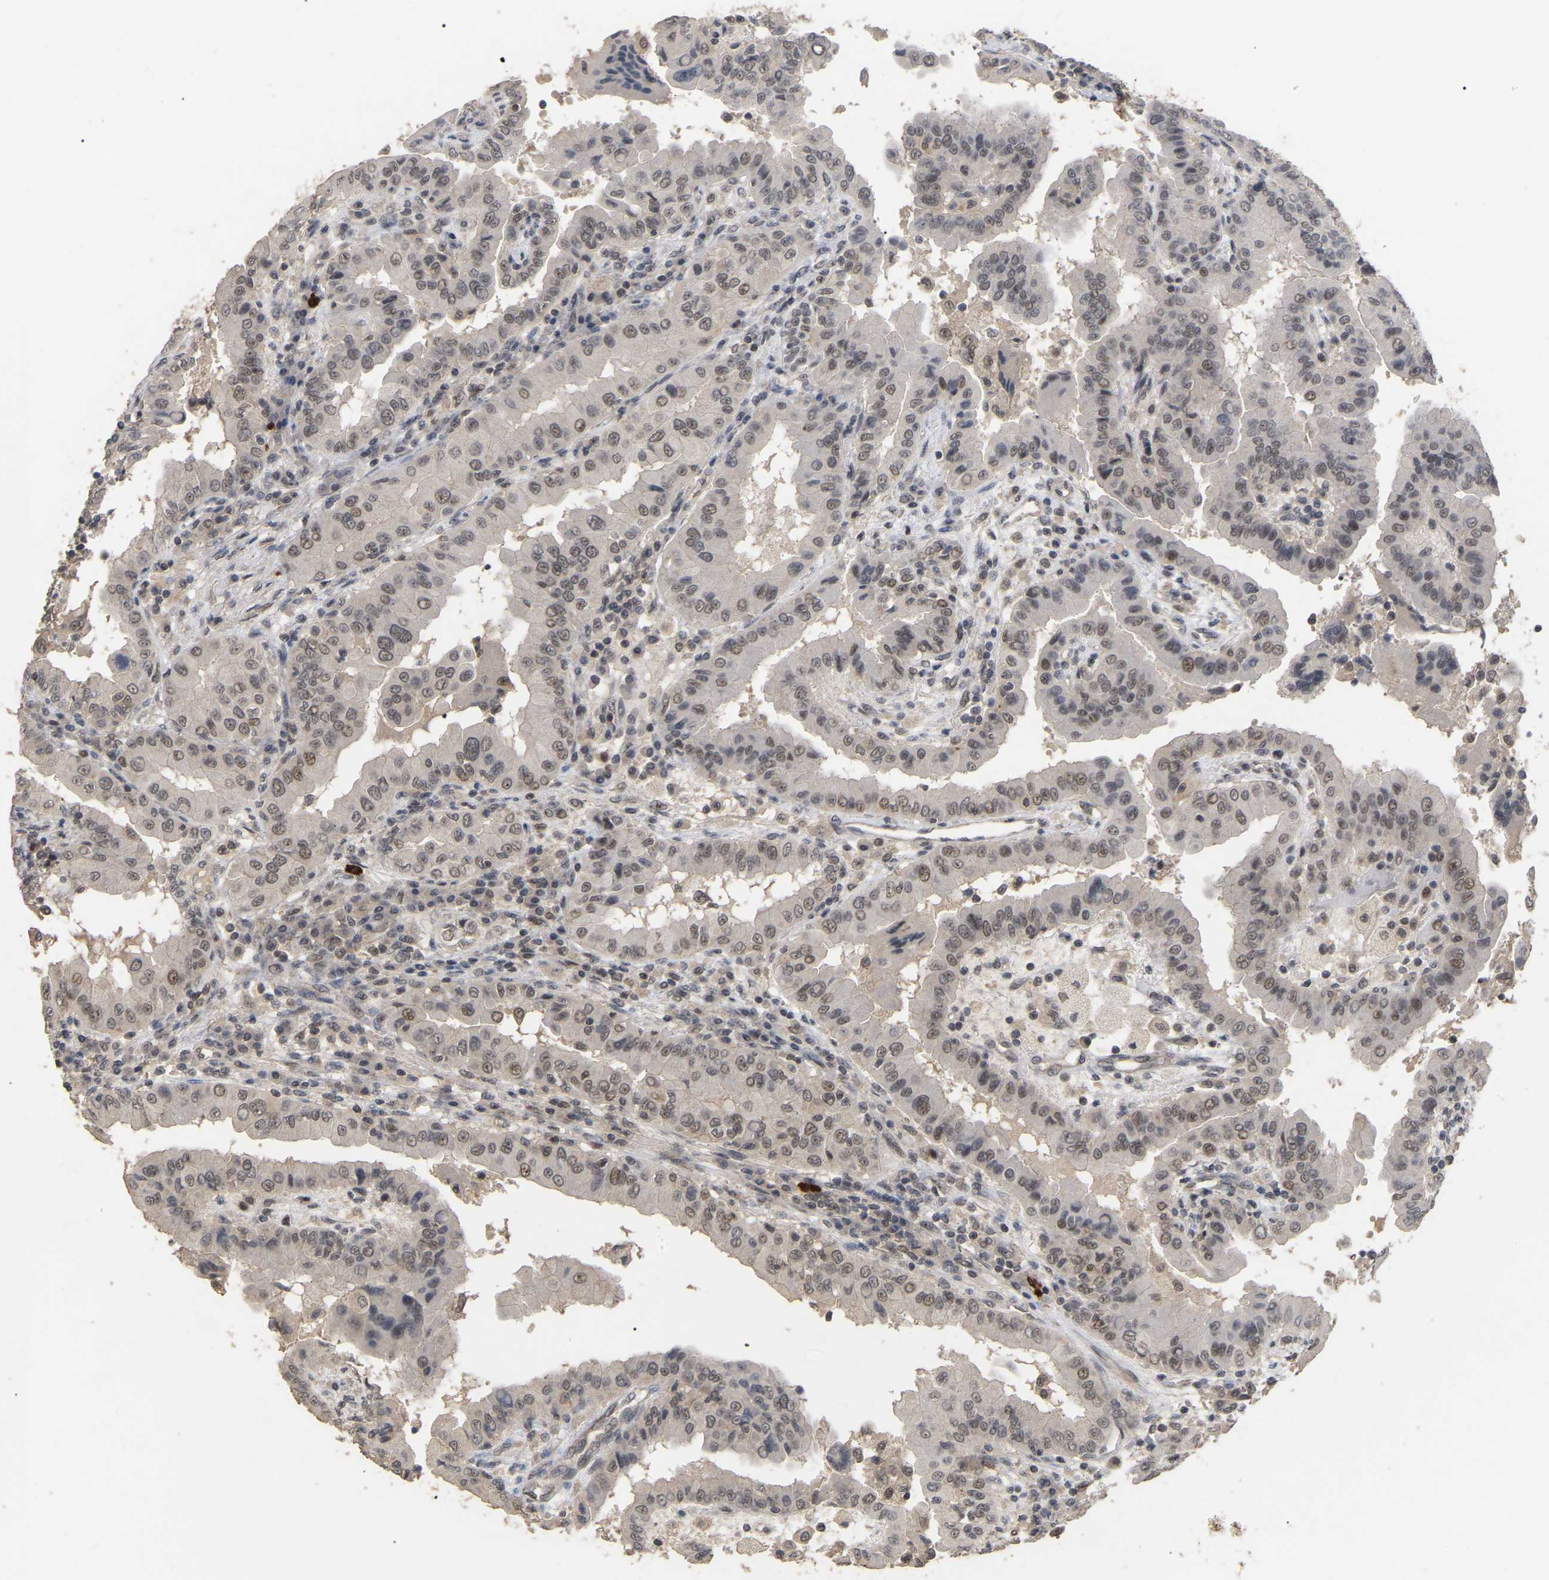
{"staining": {"intensity": "weak", "quantity": ">75%", "location": "nuclear"}, "tissue": "thyroid cancer", "cell_type": "Tumor cells", "image_type": "cancer", "snomed": [{"axis": "morphology", "description": "Papillary adenocarcinoma, NOS"}, {"axis": "topography", "description": "Thyroid gland"}], "caption": "There is low levels of weak nuclear staining in tumor cells of thyroid papillary adenocarcinoma, as demonstrated by immunohistochemical staining (brown color).", "gene": "JAZF1", "patient": {"sex": "male", "age": 33}}